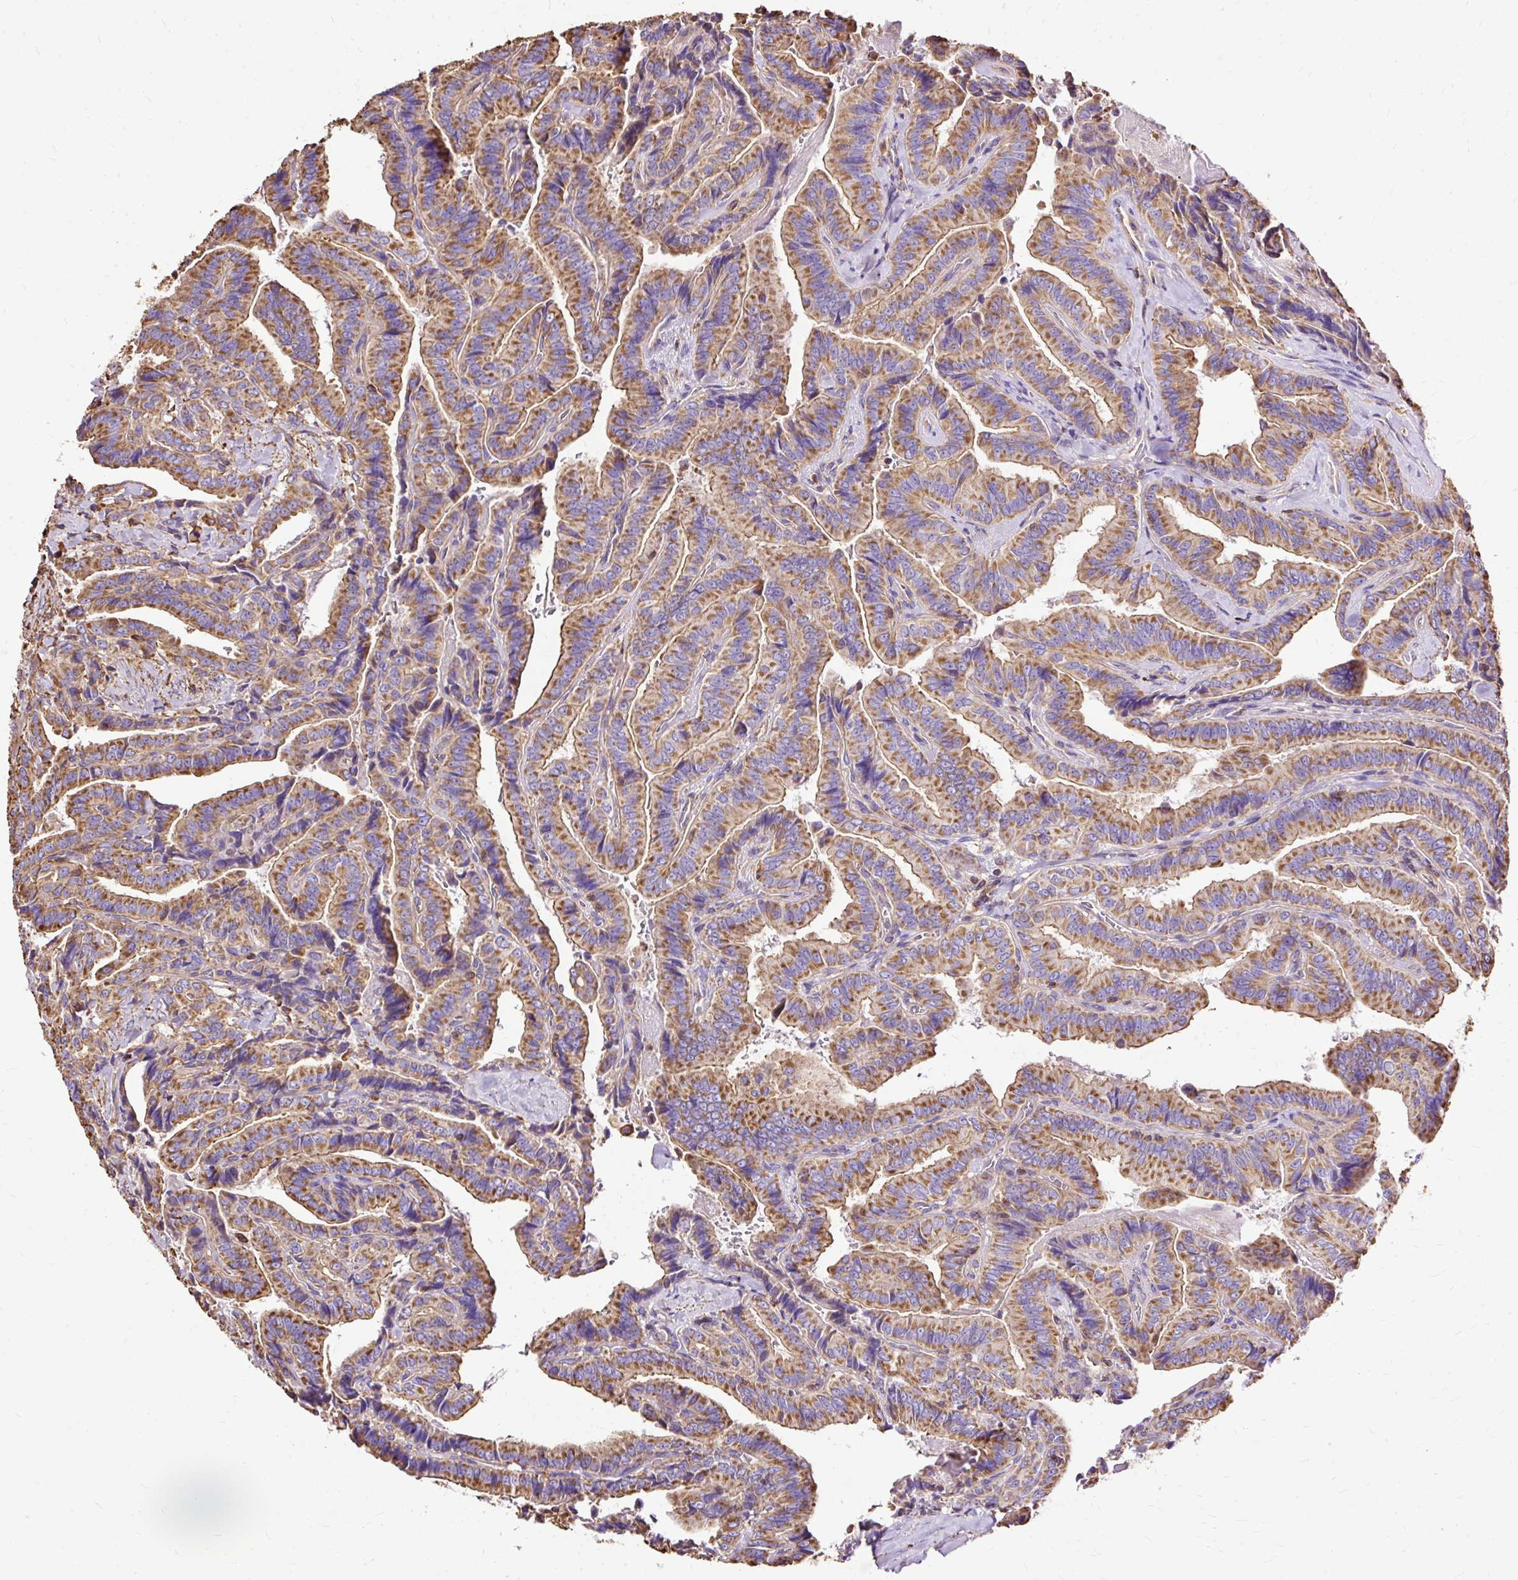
{"staining": {"intensity": "moderate", "quantity": ">75%", "location": "cytoplasmic/membranous"}, "tissue": "thyroid cancer", "cell_type": "Tumor cells", "image_type": "cancer", "snomed": [{"axis": "morphology", "description": "Papillary adenocarcinoma, NOS"}, {"axis": "topography", "description": "Thyroid gland"}], "caption": "Thyroid papillary adenocarcinoma stained with DAB immunohistochemistry (IHC) reveals medium levels of moderate cytoplasmic/membranous expression in approximately >75% of tumor cells.", "gene": "KLHL11", "patient": {"sex": "male", "age": 61}}